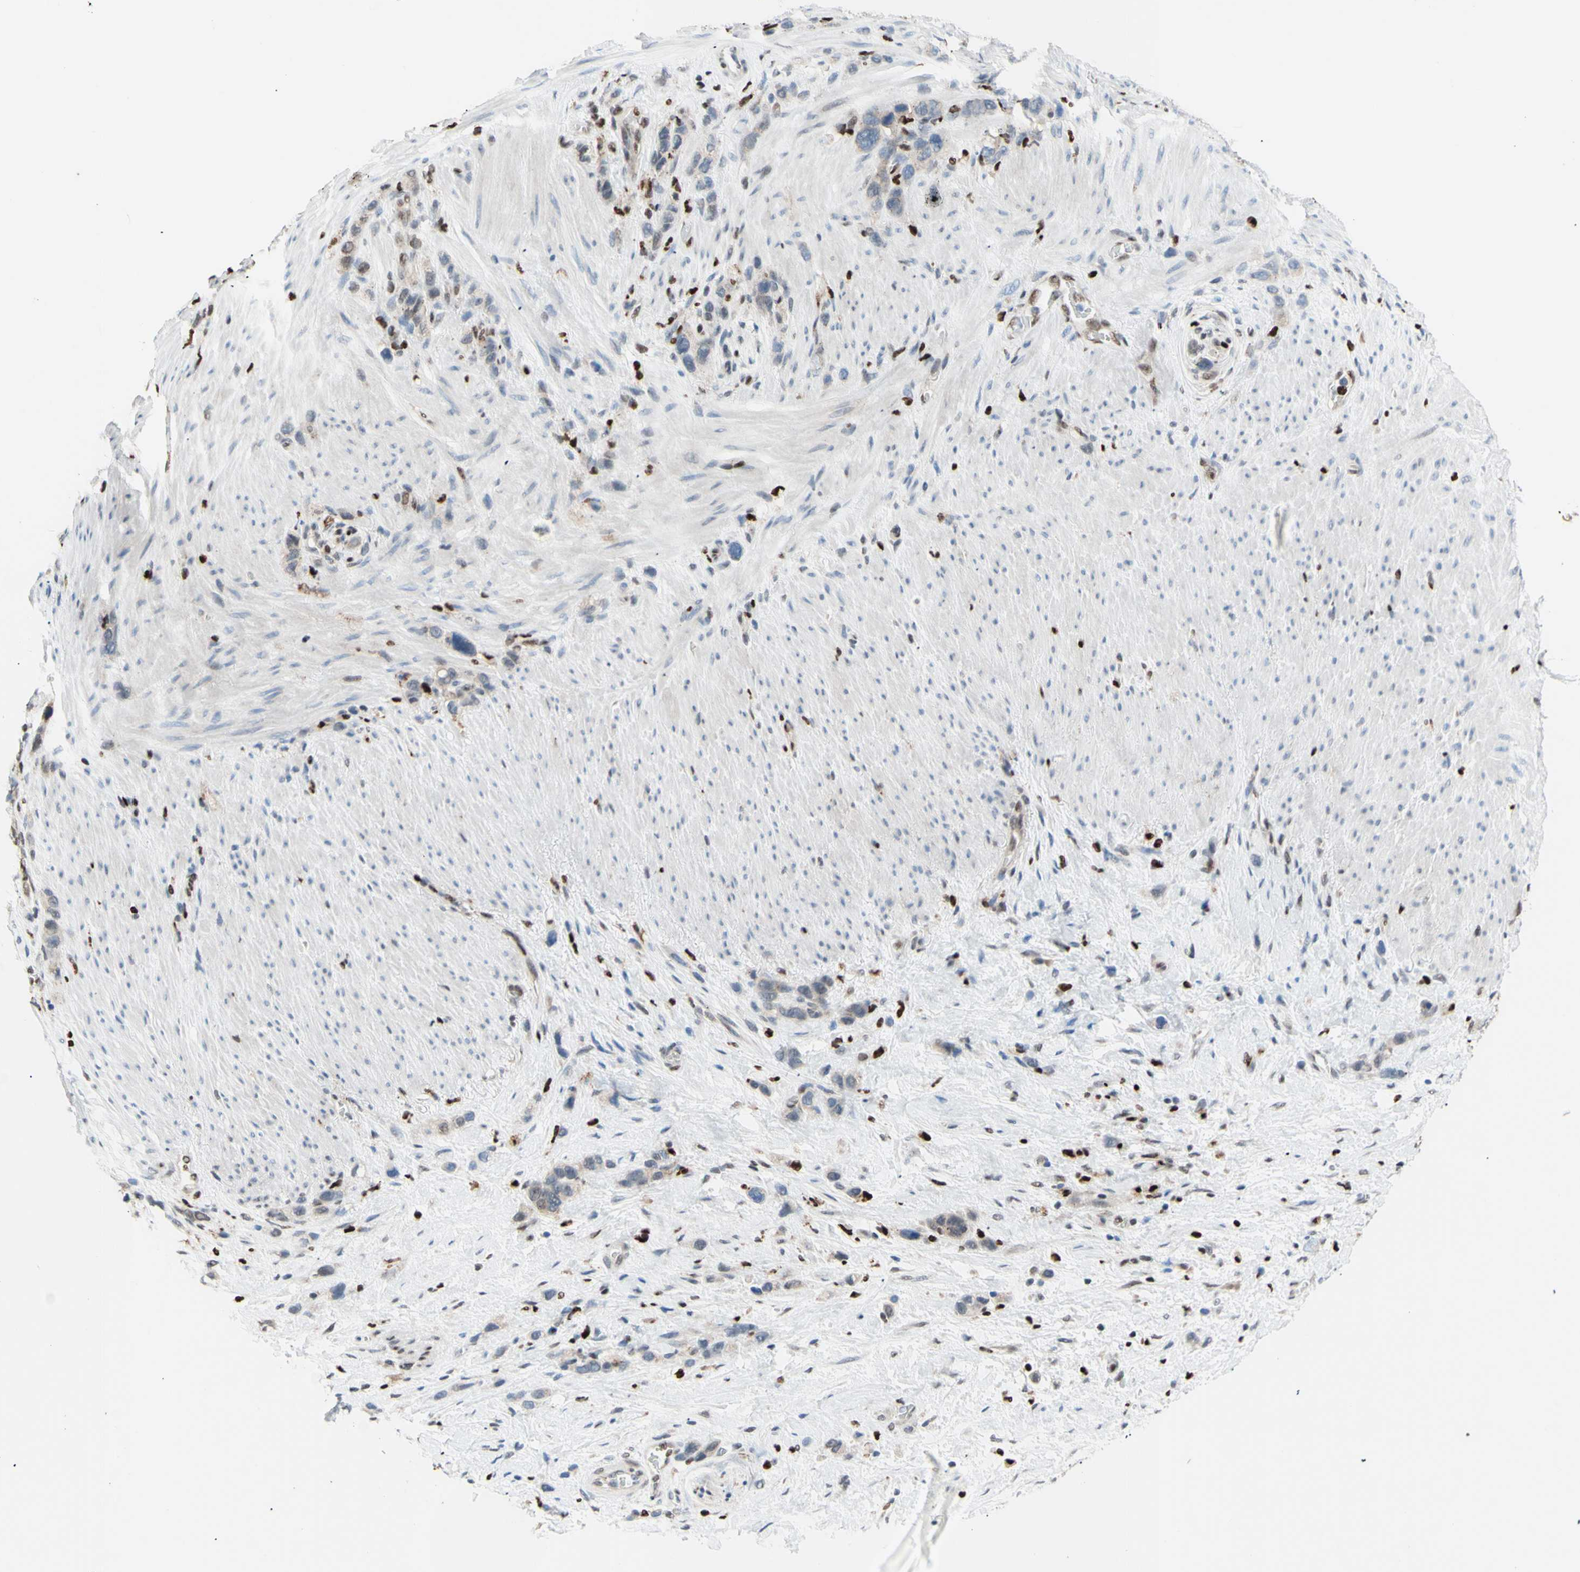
{"staining": {"intensity": "weak", "quantity": "<25%", "location": "cytoplasmic/membranous,nuclear"}, "tissue": "stomach cancer", "cell_type": "Tumor cells", "image_type": "cancer", "snomed": [{"axis": "morphology", "description": "Adenocarcinoma, NOS"}, {"axis": "morphology", "description": "Adenocarcinoma, High grade"}, {"axis": "topography", "description": "Stomach, upper"}, {"axis": "topography", "description": "Stomach, lower"}], "caption": "This is a histopathology image of immunohistochemistry (IHC) staining of stomach high-grade adenocarcinoma, which shows no staining in tumor cells.", "gene": "EED", "patient": {"sex": "female", "age": 65}}